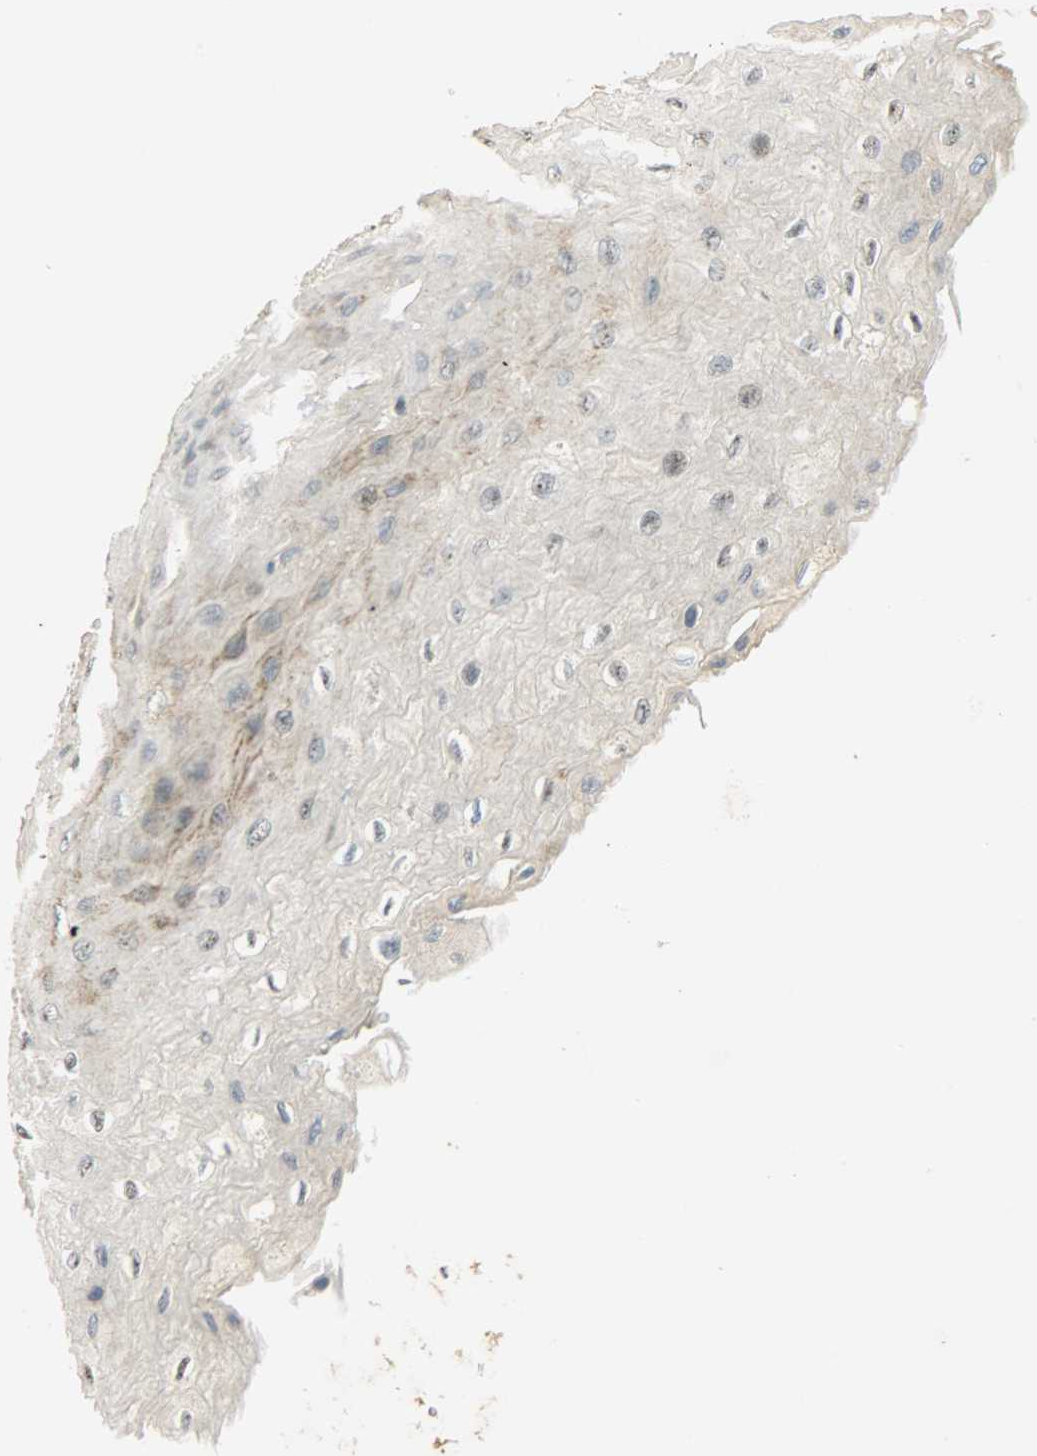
{"staining": {"intensity": "weak", "quantity": "<25%", "location": "cytoplasmic/membranous"}, "tissue": "esophagus", "cell_type": "Squamous epithelial cells", "image_type": "normal", "snomed": [{"axis": "morphology", "description": "Normal tissue, NOS"}, {"axis": "topography", "description": "Esophagus"}], "caption": "Photomicrograph shows no protein positivity in squamous epithelial cells of benign esophagus.", "gene": "HDHD5", "patient": {"sex": "female", "age": 72}}